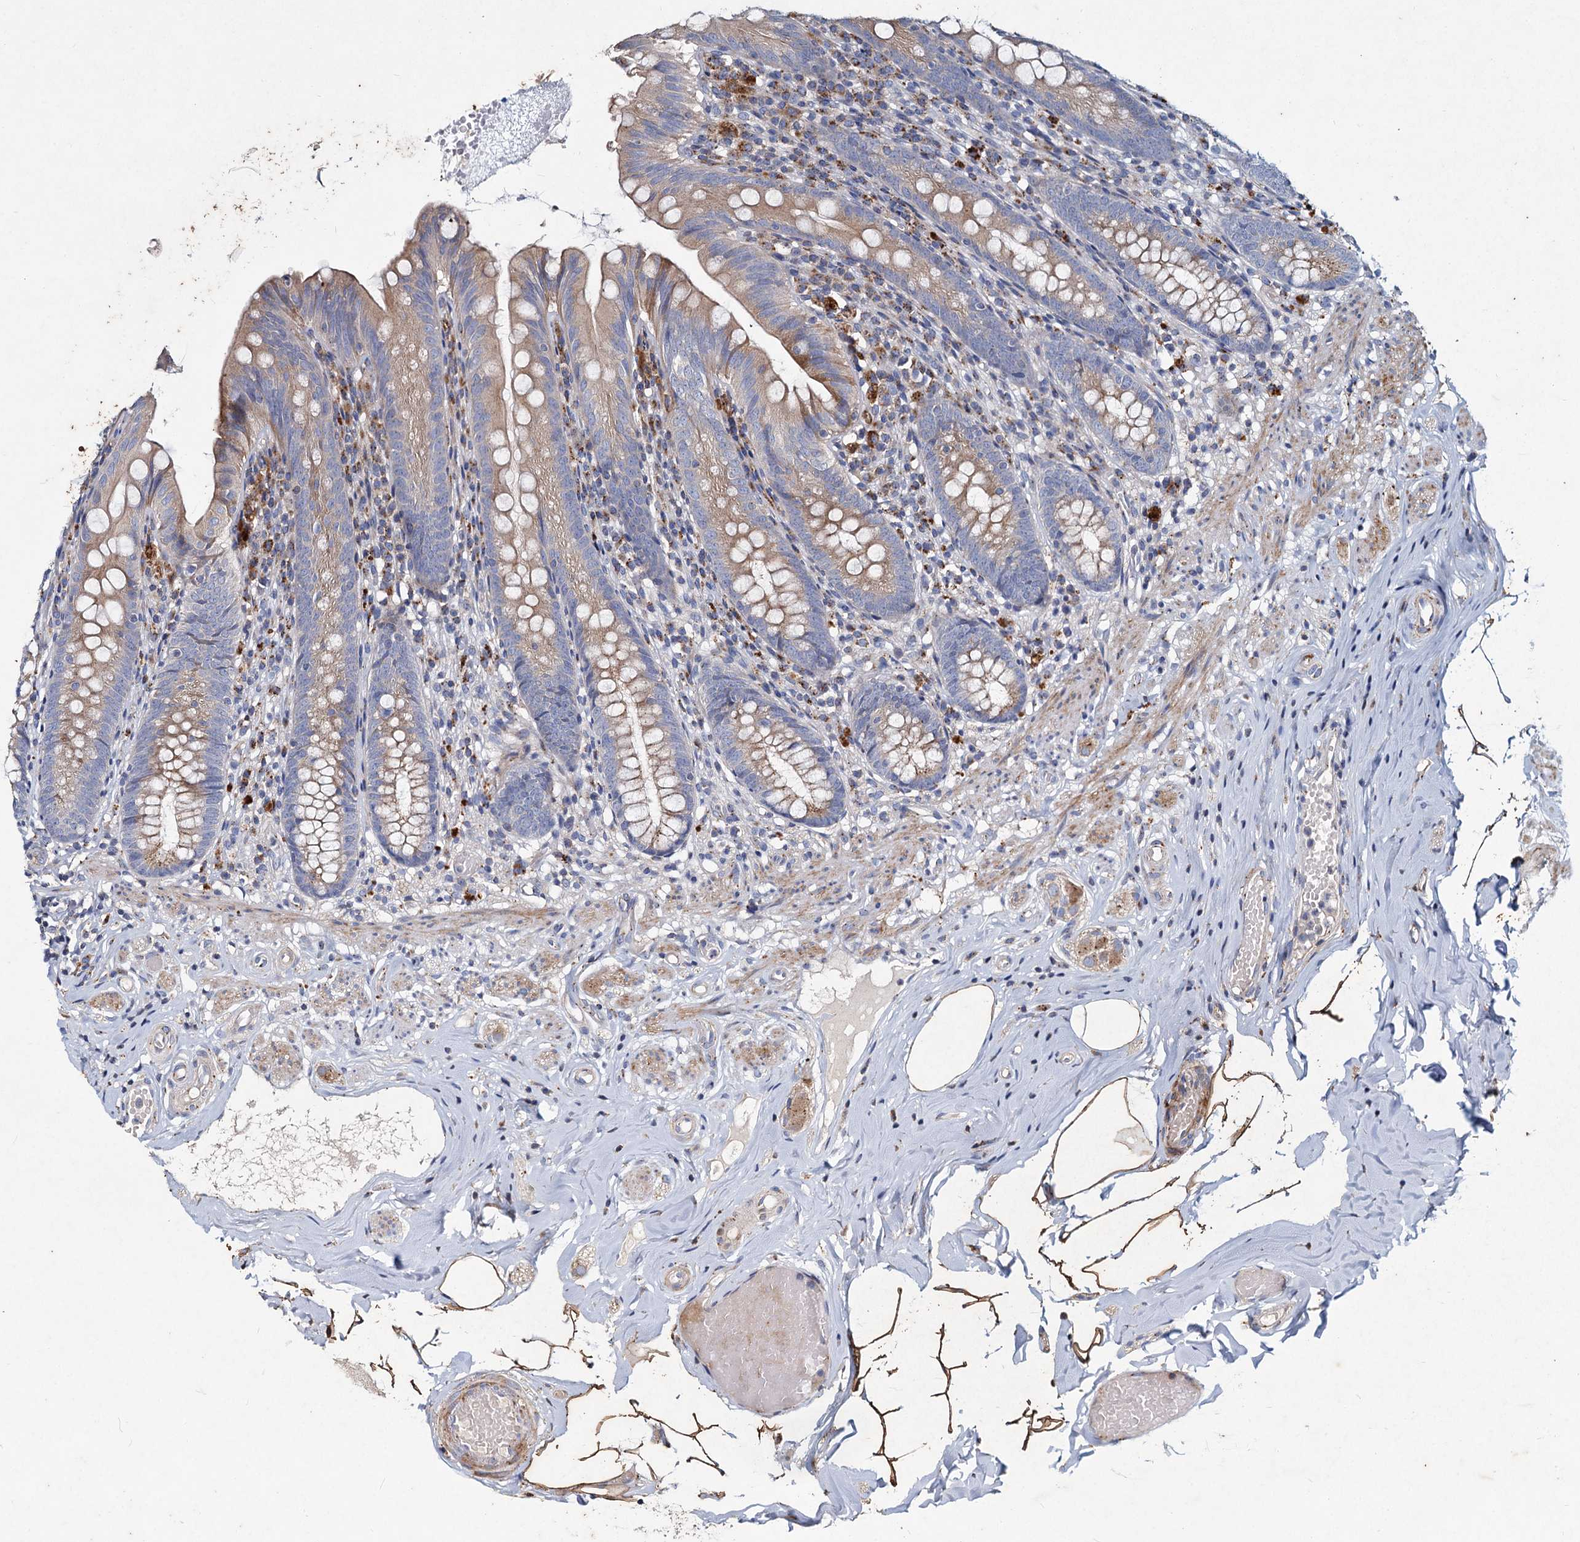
{"staining": {"intensity": "weak", "quantity": ">75%", "location": "cytoplasmic/membranous"}, "tissue": "appendix", "cell_type": "Glandular cells", "image_type": "normal", "snomed": [{"axis": "morphology", "description": "Normal tissue, NOS"}, {"axis": "topography", "description": "Appendix"}], "caption": "Protein staining by immunohistochemistry (IHC) demonstrates weak cytoplasmic/membranous positivity in about >75% of glandular cells in unremarkable appendix. (Brightfield microscopy of DAB IHC at high magnification).", "gene": "AGBL4", "patient": {"sex": "male", "age": 55}}